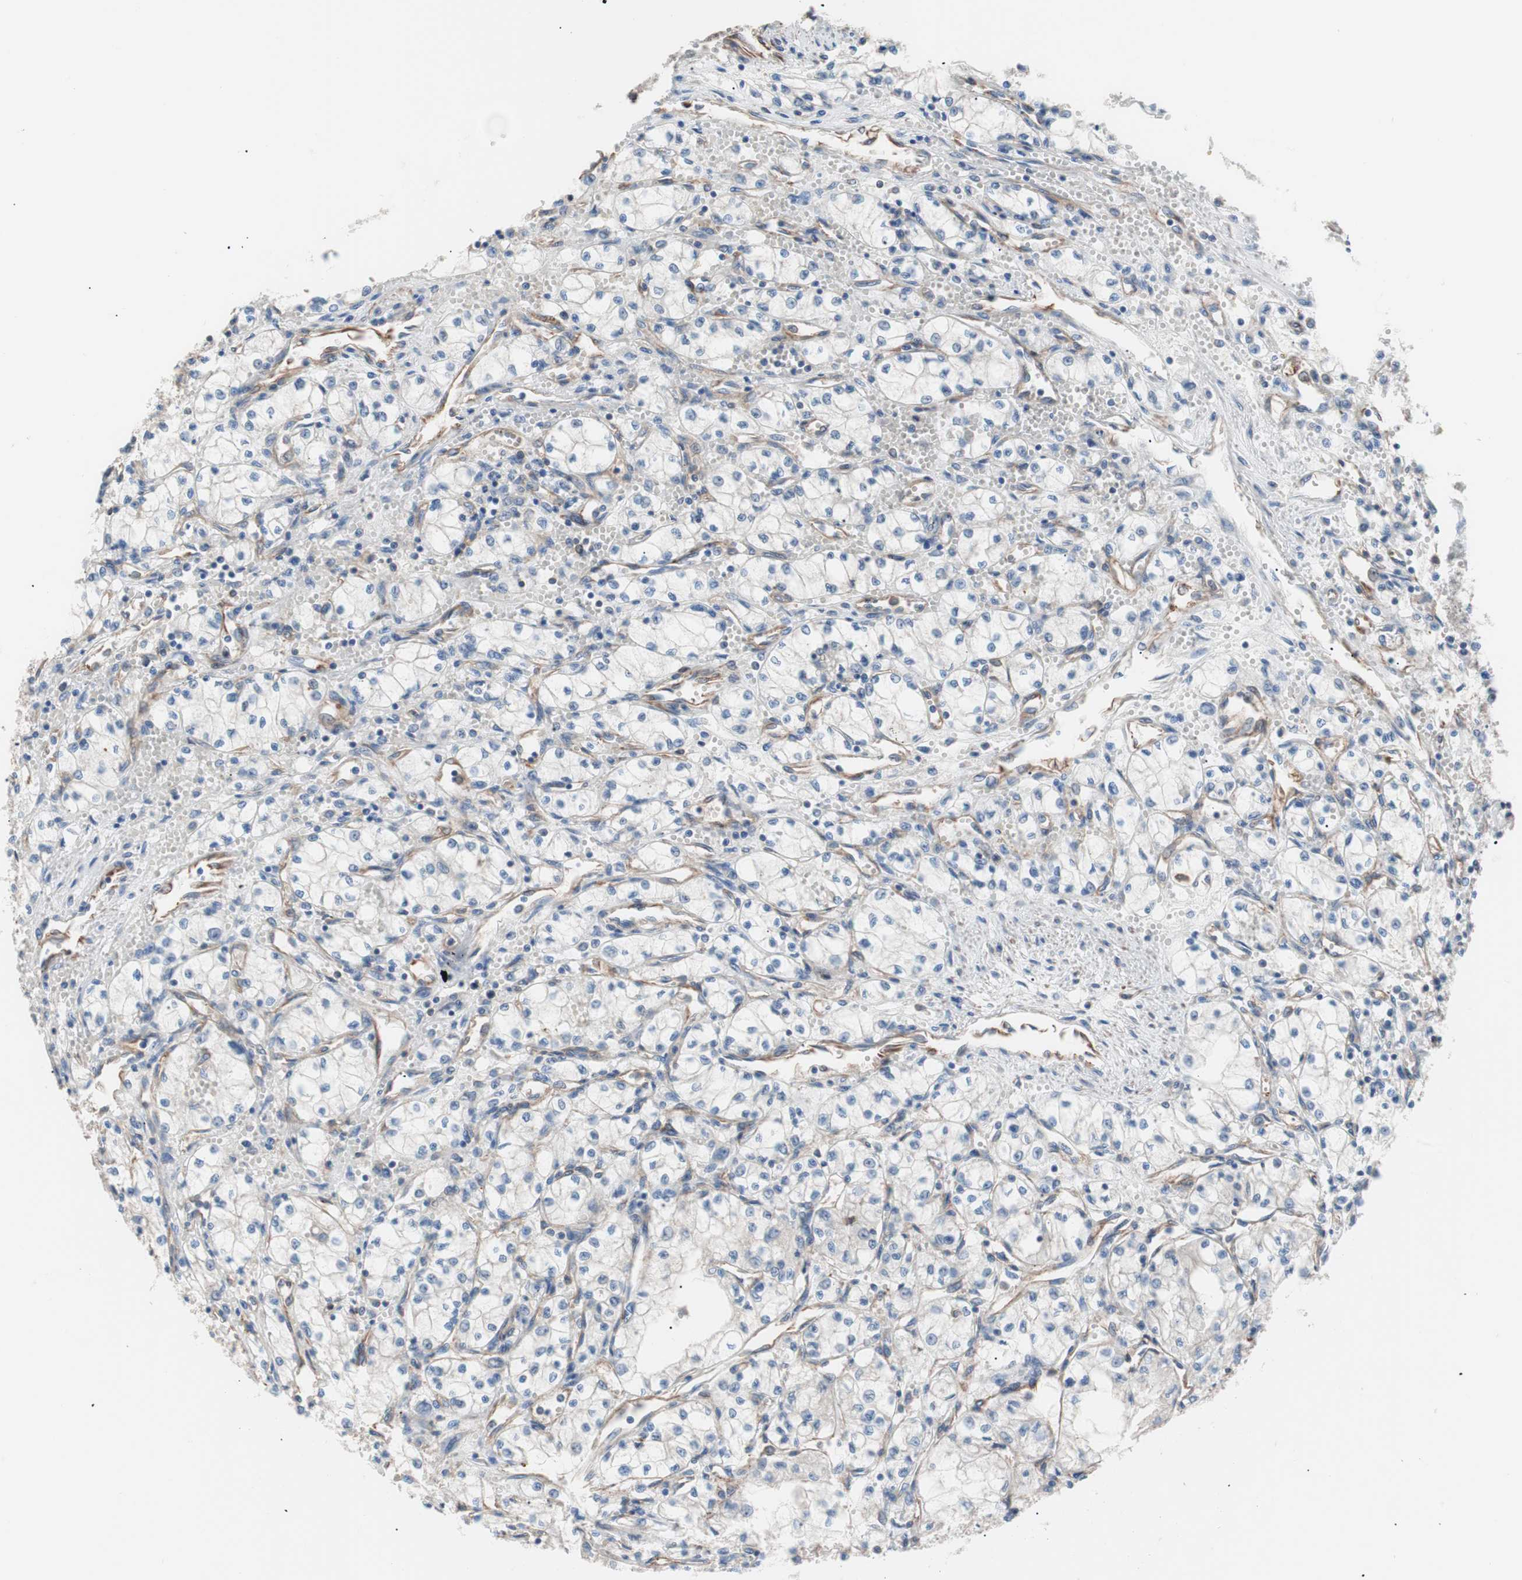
{"staining": {"intensity": "weak", "quantity": "<25%", "location": "cytoplasmic/membranous"}, "tissue": "renal cancer", "cell_type": "Tumor cells", "image_type": "cancer", "snomed": [{"axis": "morphology", "description": "Normal tissue, NOS"}, {"axis": "morphology", "description": "Adenocarcinoma, NOS"}, {"axis": "topography", "description": "Kidney"}], "caption": "Immunohistochemistry (IHC) micrograph of human renal cancer stained for a protein (brown), which demonstrates no positivity in tumor cells.", "gene": "GPR160", "patient": {"sex": "male", "age": 59}}